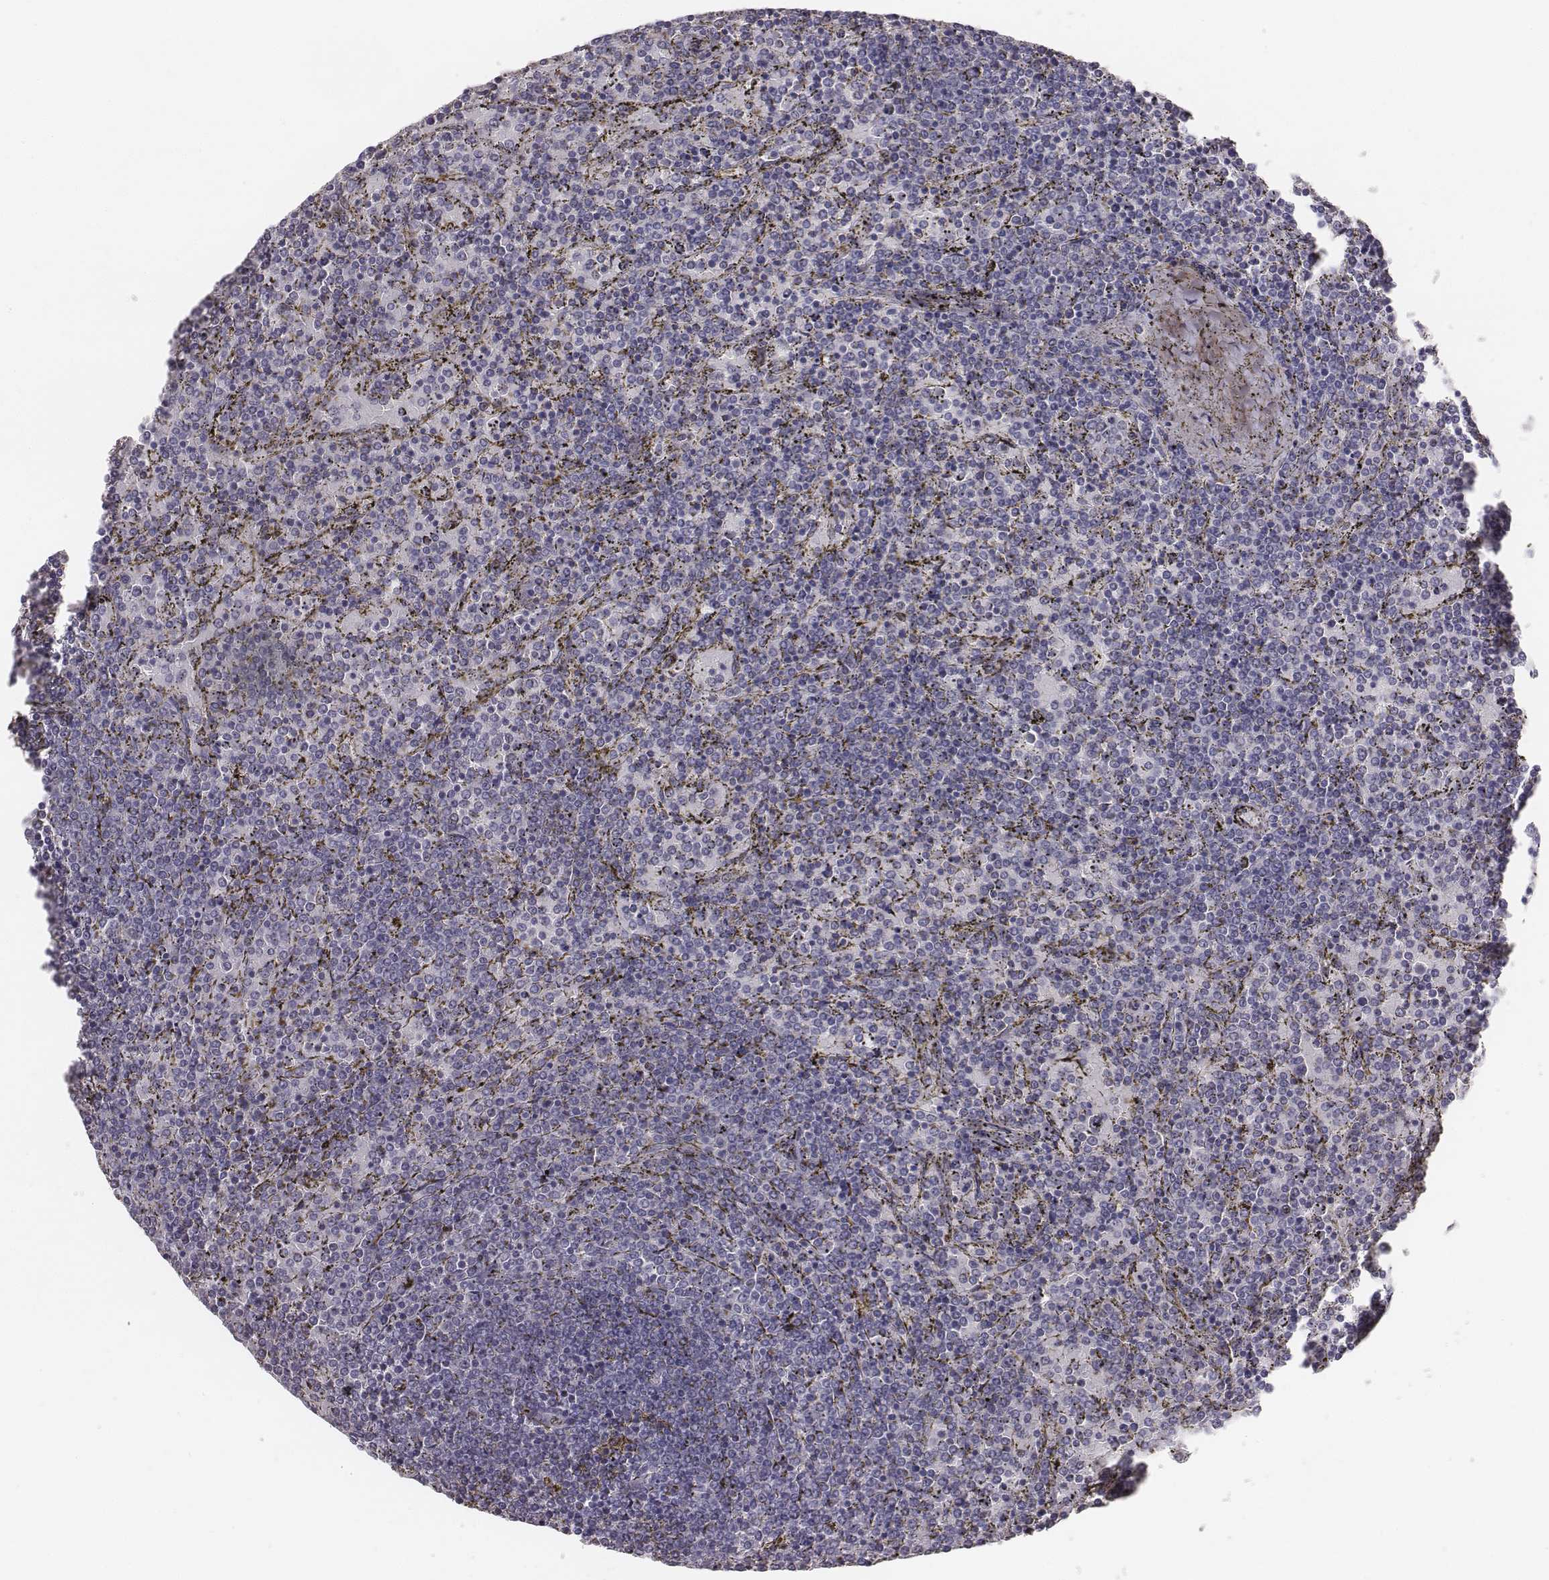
{"staining": {"intensity": "negative", "quantity": "none", "location": "none"}, "tissue": "lymphoma", "cell_type": "Tumor cells", "image_type": "cancer", "snomed": [{"axis": "morphology", "description": "Malignant lymphoma, non-Hodgkin's type, Low grade"}, {"axis": "topography", "description": "Spleen"}], "caption": "Malignant lymphoma, non-Hodgkin's type (low-grade) stained for a protein using immunohistochemistry (IHC) exhibits no staining tumor cells.", "gene": "PRKCZ", "patient": {"sex": "female", "age": 77}}